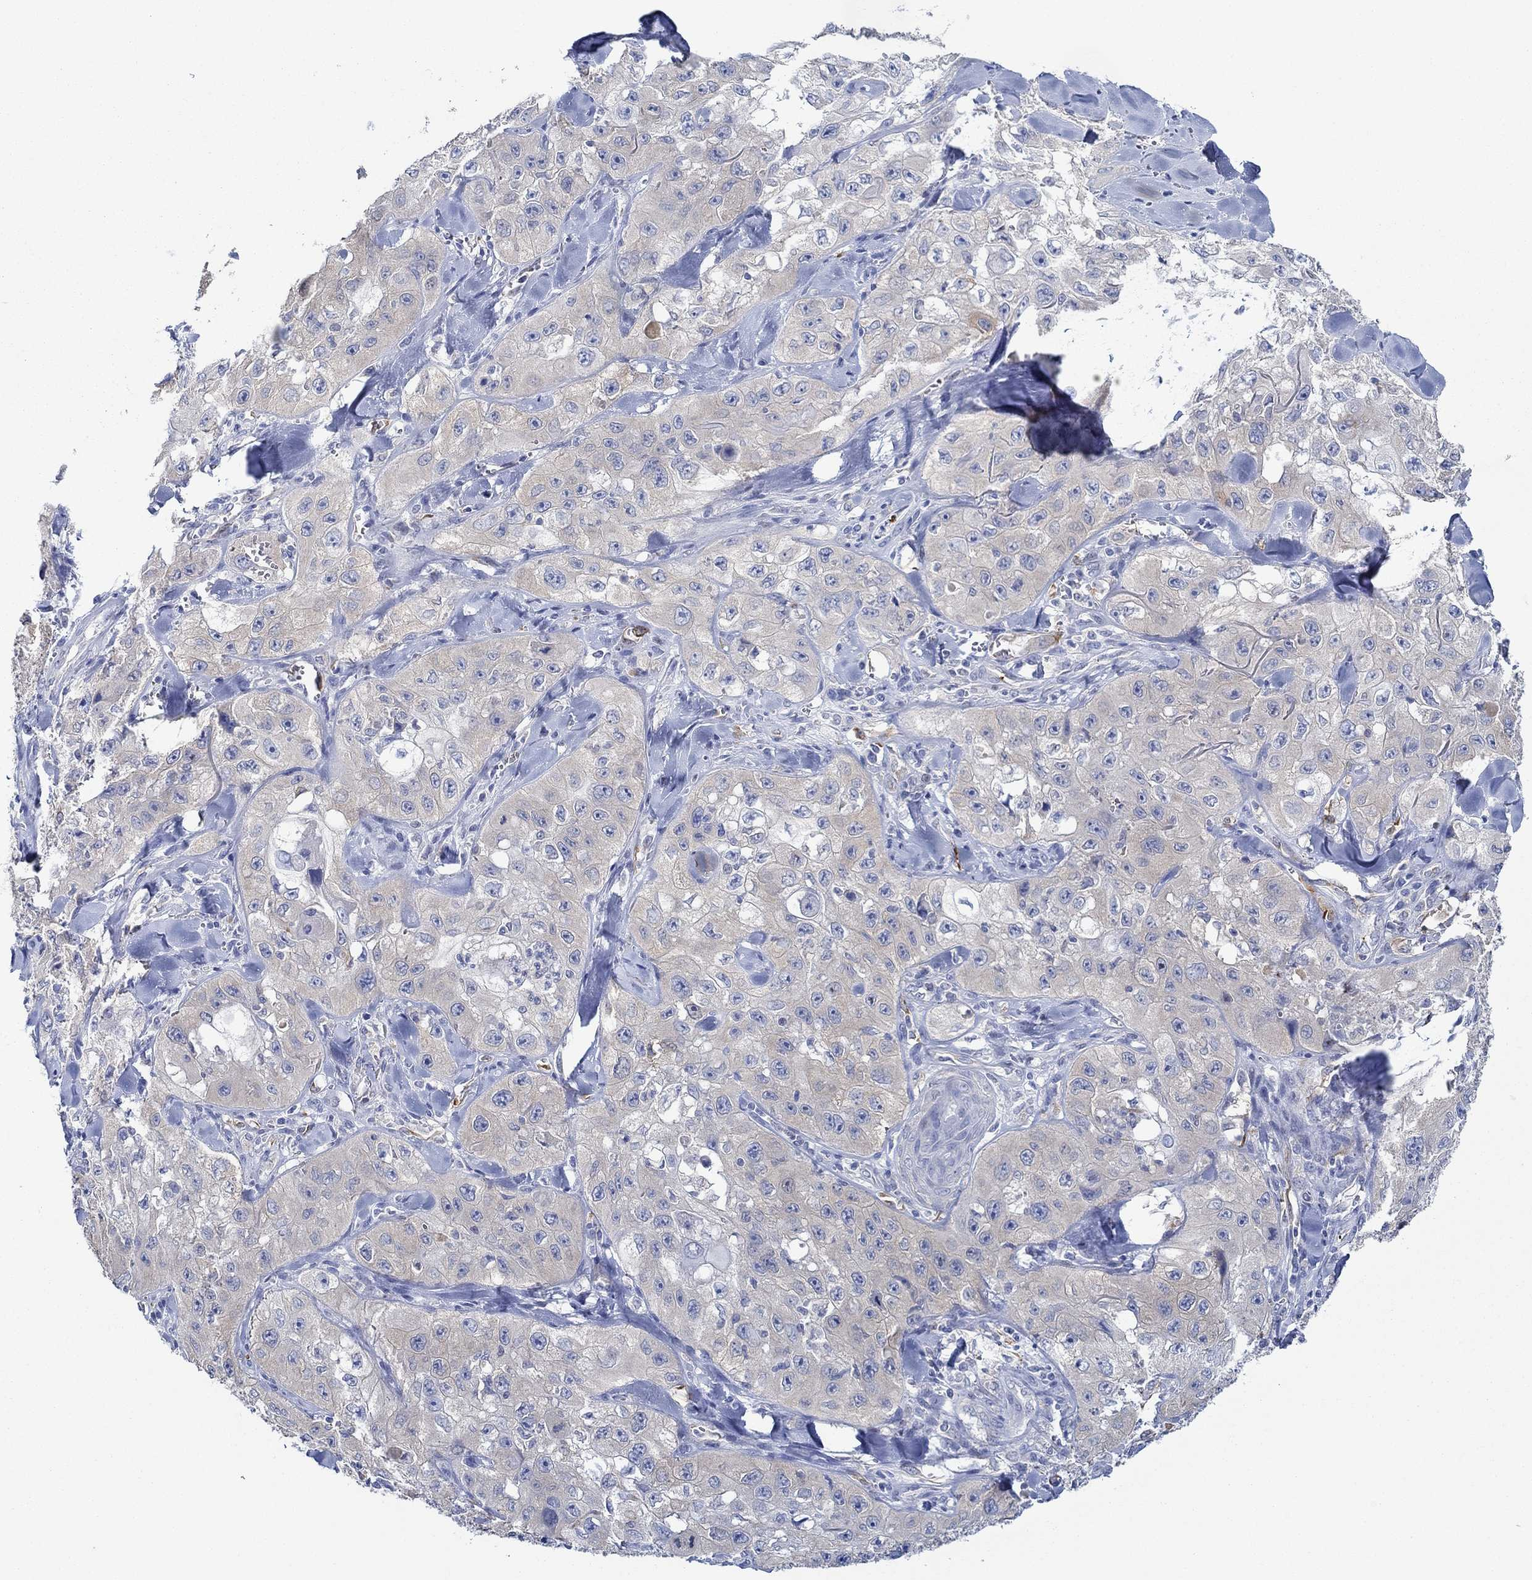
{"staining": {"intensity": "negative", "quantity": "none", "location": "none"}, "tissue": "skin cancer", "cell_type": "Tumor cells", "image_type": "cancer", "snomed": [{"axis": "morphology", "description": "Squamous cell carcinoma, NOS"}, {"axis": "topography", "description": "Skin"}, {"axis": "topography", "description": "Subcutis"}], "caption": "Squamous cell carcinoma (skin) was stained to show a protein in brown. There is no significant positivity in tumor cells. The staining is performed using DAB brown chromogen with nuclei counter-stained in using hematoxylin.", "gene": "SLC27A3", "patient": {"sex": "male", "age": 73}}